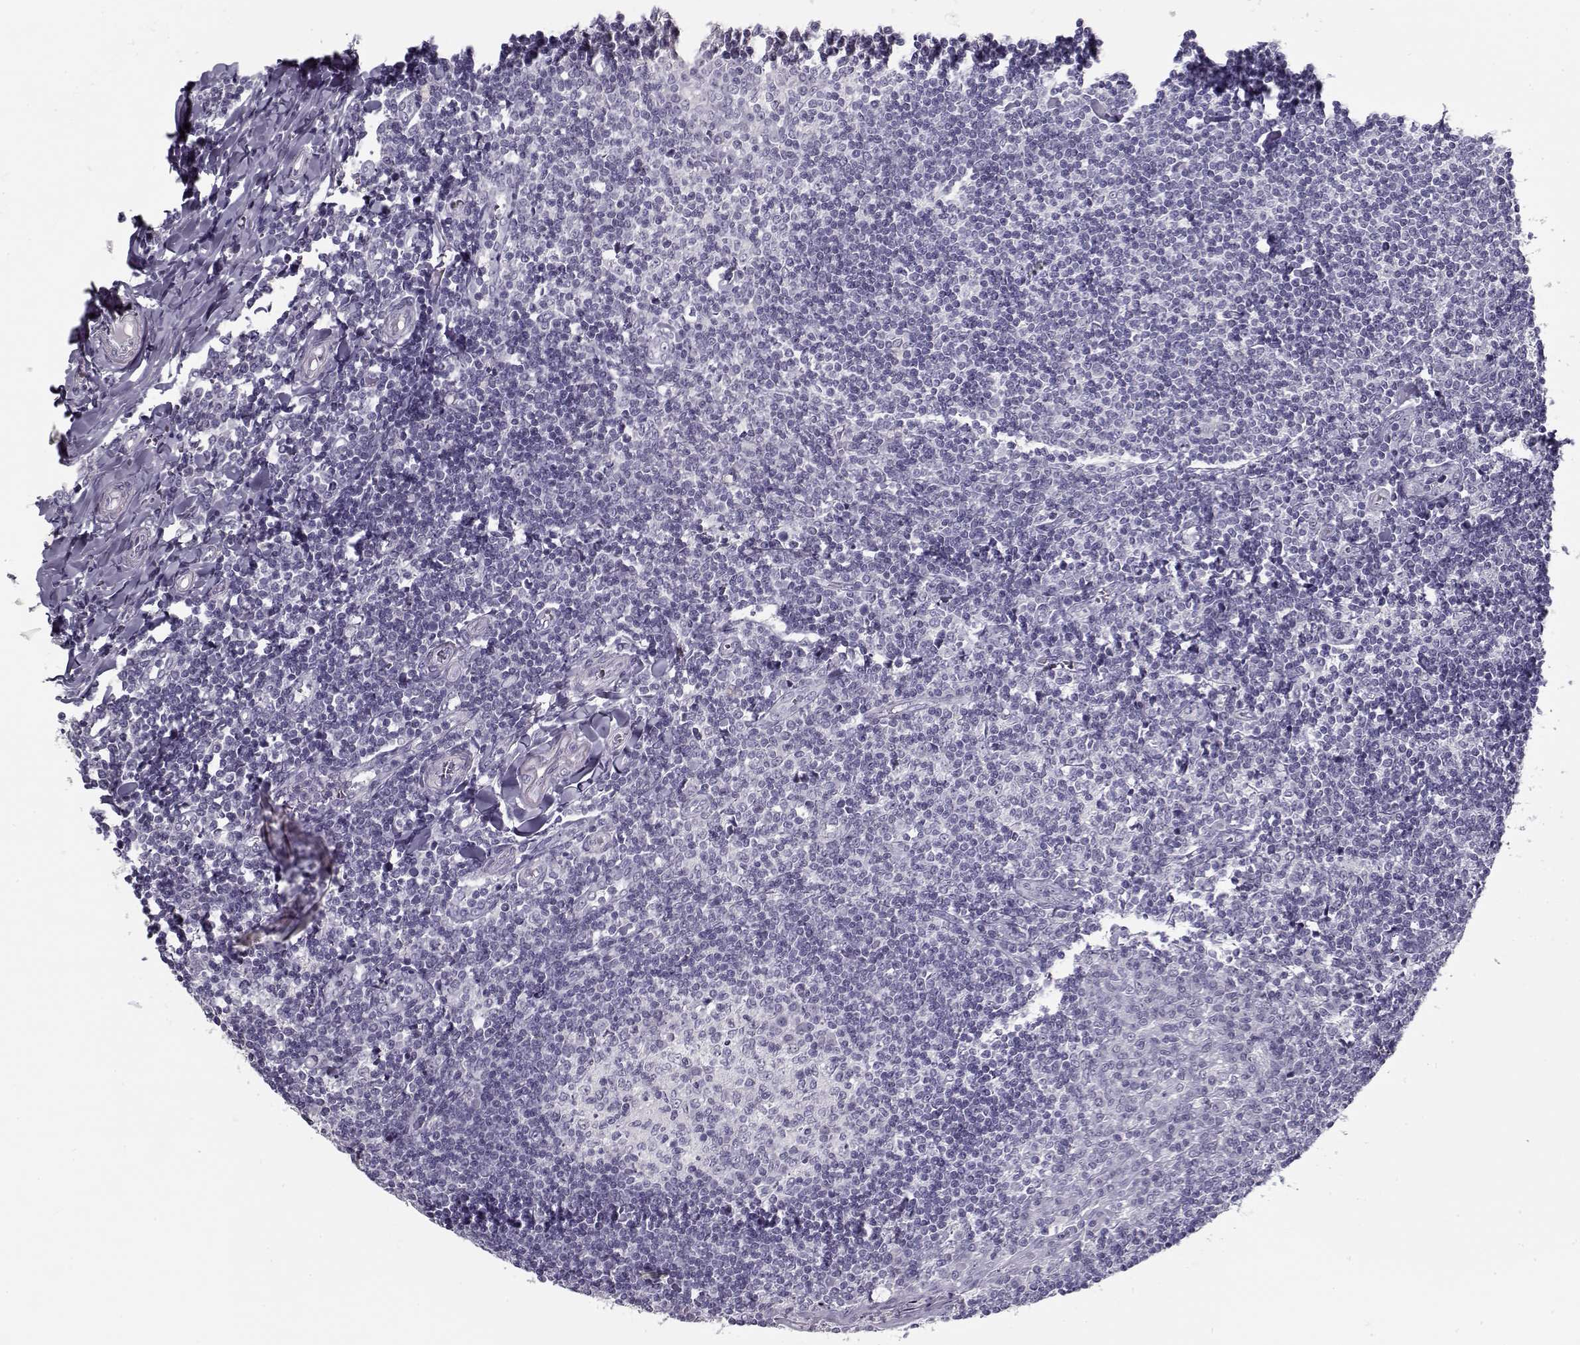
{"staining": {"intensity": "negative", "quantity": "none", "location": "none"}, "tissue": "tonsil", "cell_type": "Germinal center cells", "image_type": "normal", "snomed": [{"axis": "morphology", "description": "Normal tissue, NOS"}, {"axis": "topography", "description": "Tonsil"}], "caption": "The image shows no significant positivity in germinal center cells of tonsil.", "gene": "RNF32", "patient": {"sex": "female", "age": 12}}